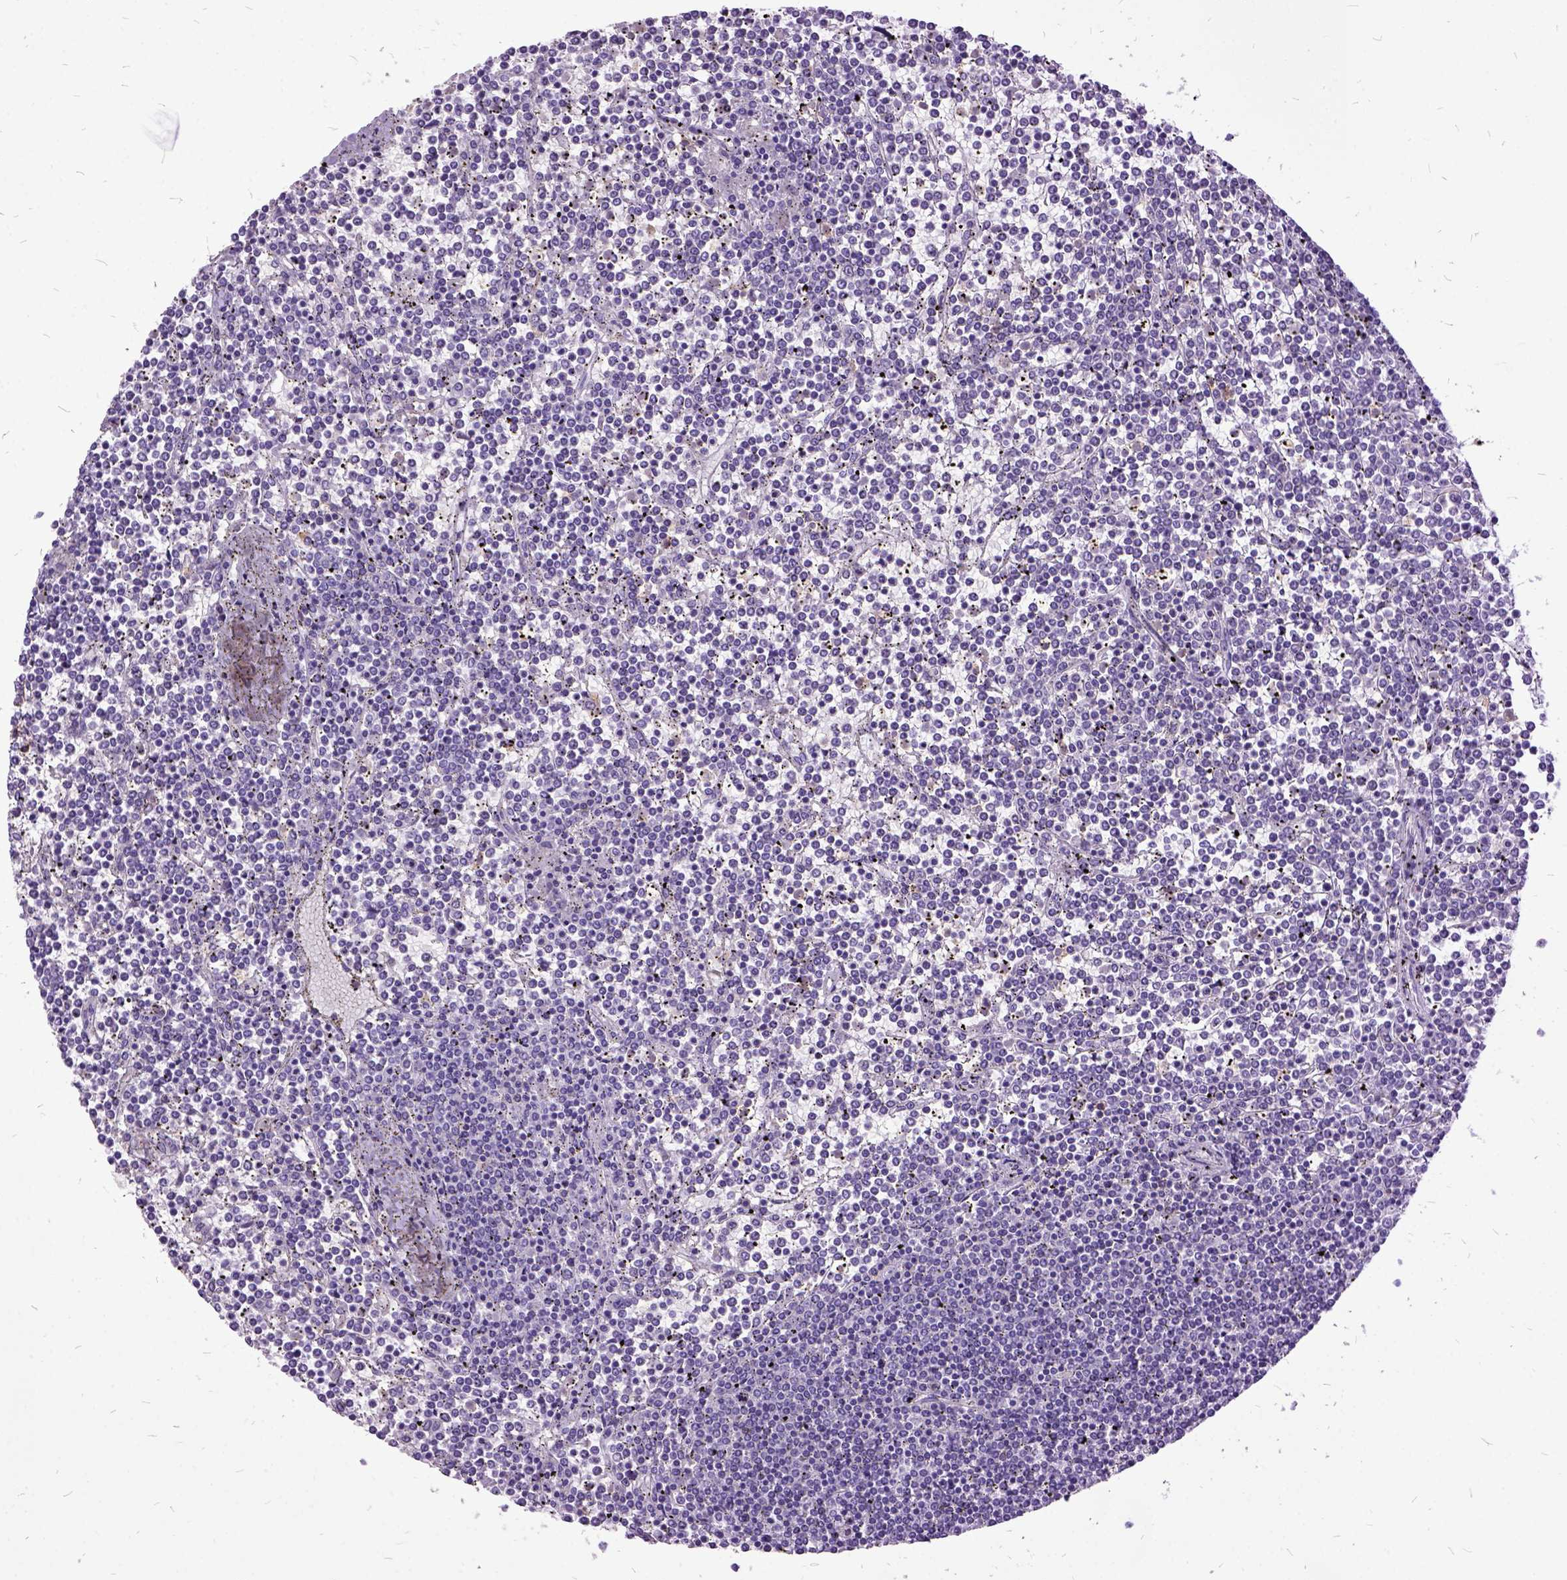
{"staining": {"intensity": "negative", "quantity": "none", "location": "none"}, "tissue": "lymphoma", "cell_type": "Tumor cells", "image_type": "cancer", "snomed": [{"axis": "morphology", "description": "Malignant lymphoma, non-Hodgkin's type, Low grade"}, {"axis": "topography", "description": "Spleen"}], "caption": "The immunohistochemistry image has no significant expression in tumor cells of lymphoma tissue.", "gene": "MME", "patient": {"sex": "female", "age": 19}}